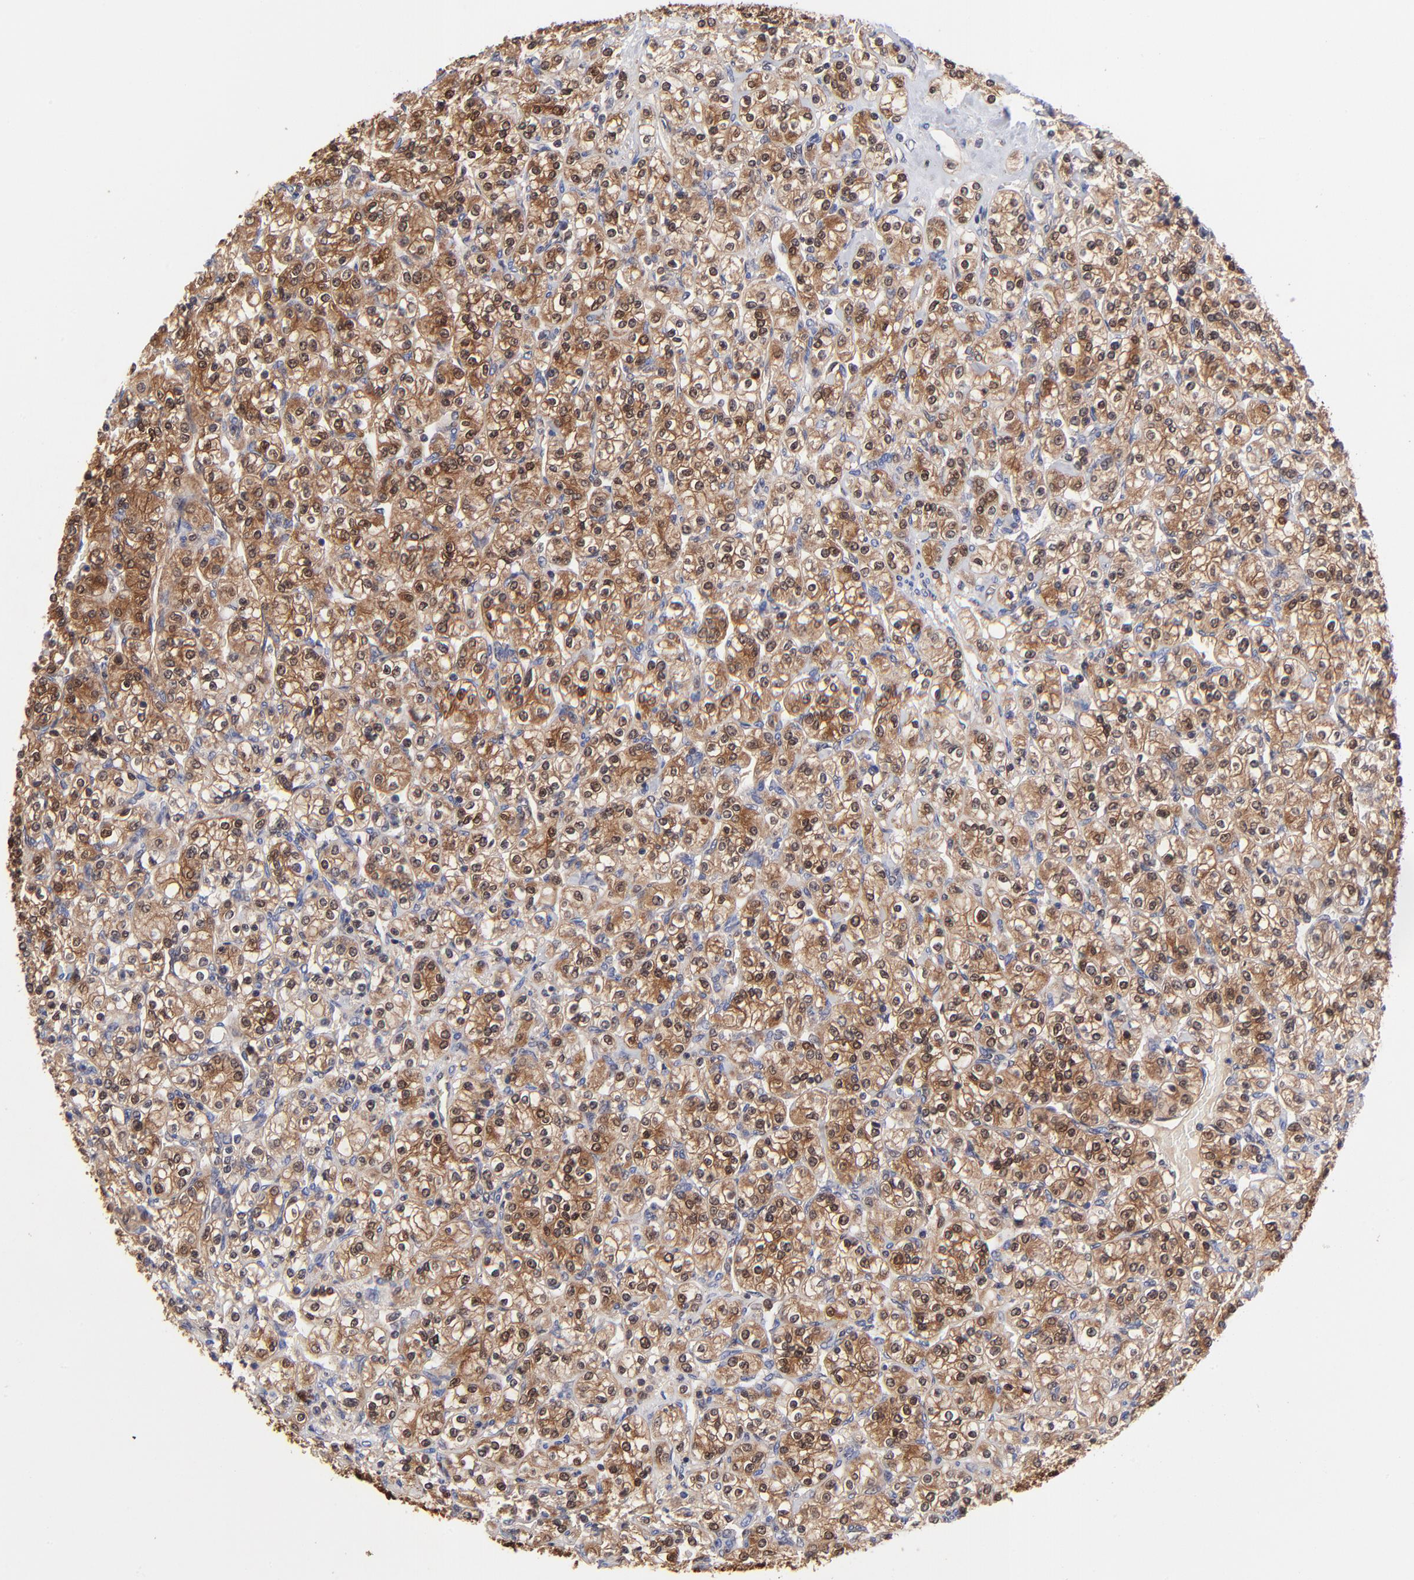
{"staining": {"intensity": "moderate", "quantity": "25%-75%", "location": "cytoplasmic/membranous,nuclear"}, "tissue": "renal cancer", "cell_type": "Tumor cells", "image_type": "cancer", "snomed": [{"axis": "morphology", "description": "Adenocarcinoma, NOS"}, {"axis": "topography", "description": "Kidney"}], "caption": "DAB immunohistochemical staining of adenocarcinoma (renal) displays moderate cytoplasmic/membranous and nuclear protein expression in approximately 25%-75% of tumor cells.", "gene": "DCTPP1", "patient": {"sex": "male", "age": 77}}